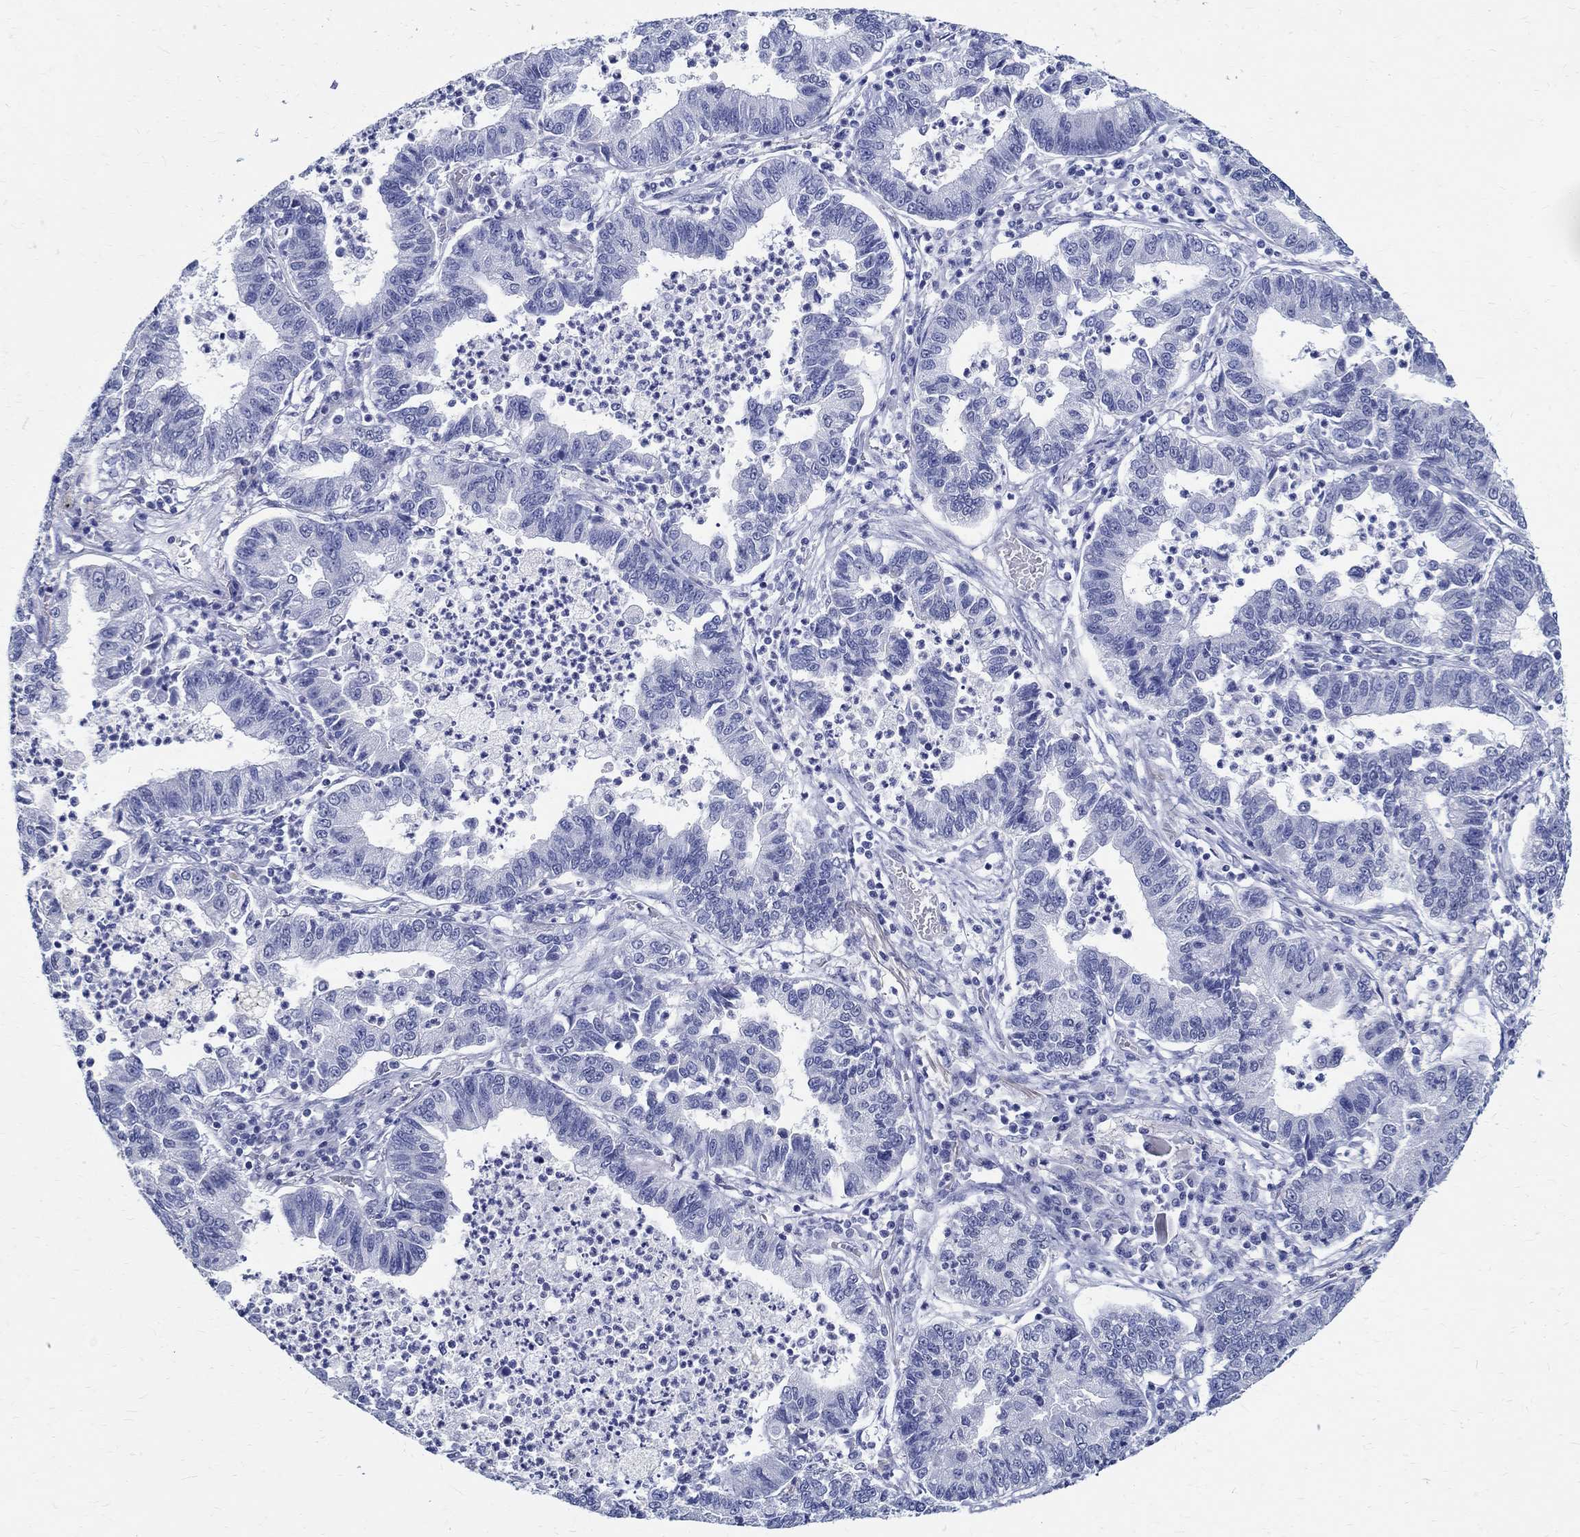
{"staining": {"intensity": "negative", "quantity": "none", "location": "none"}, "tissue": "lung cancer", "cell_type": "Tumor cells", "image_type": "cancer", "snomed": [{"axis": "morphology", "description": "Adenocarcinoma, NOS"}, {"axis": "topography", "description": "Lung"}], "caption": "DAB immunohistochemical staining of adenocarcinoma (lung) demonstrates no significant positivity in tumor cells.", "gene": "TSPAN16", "patient": {"sex": "female", "age": 57}}